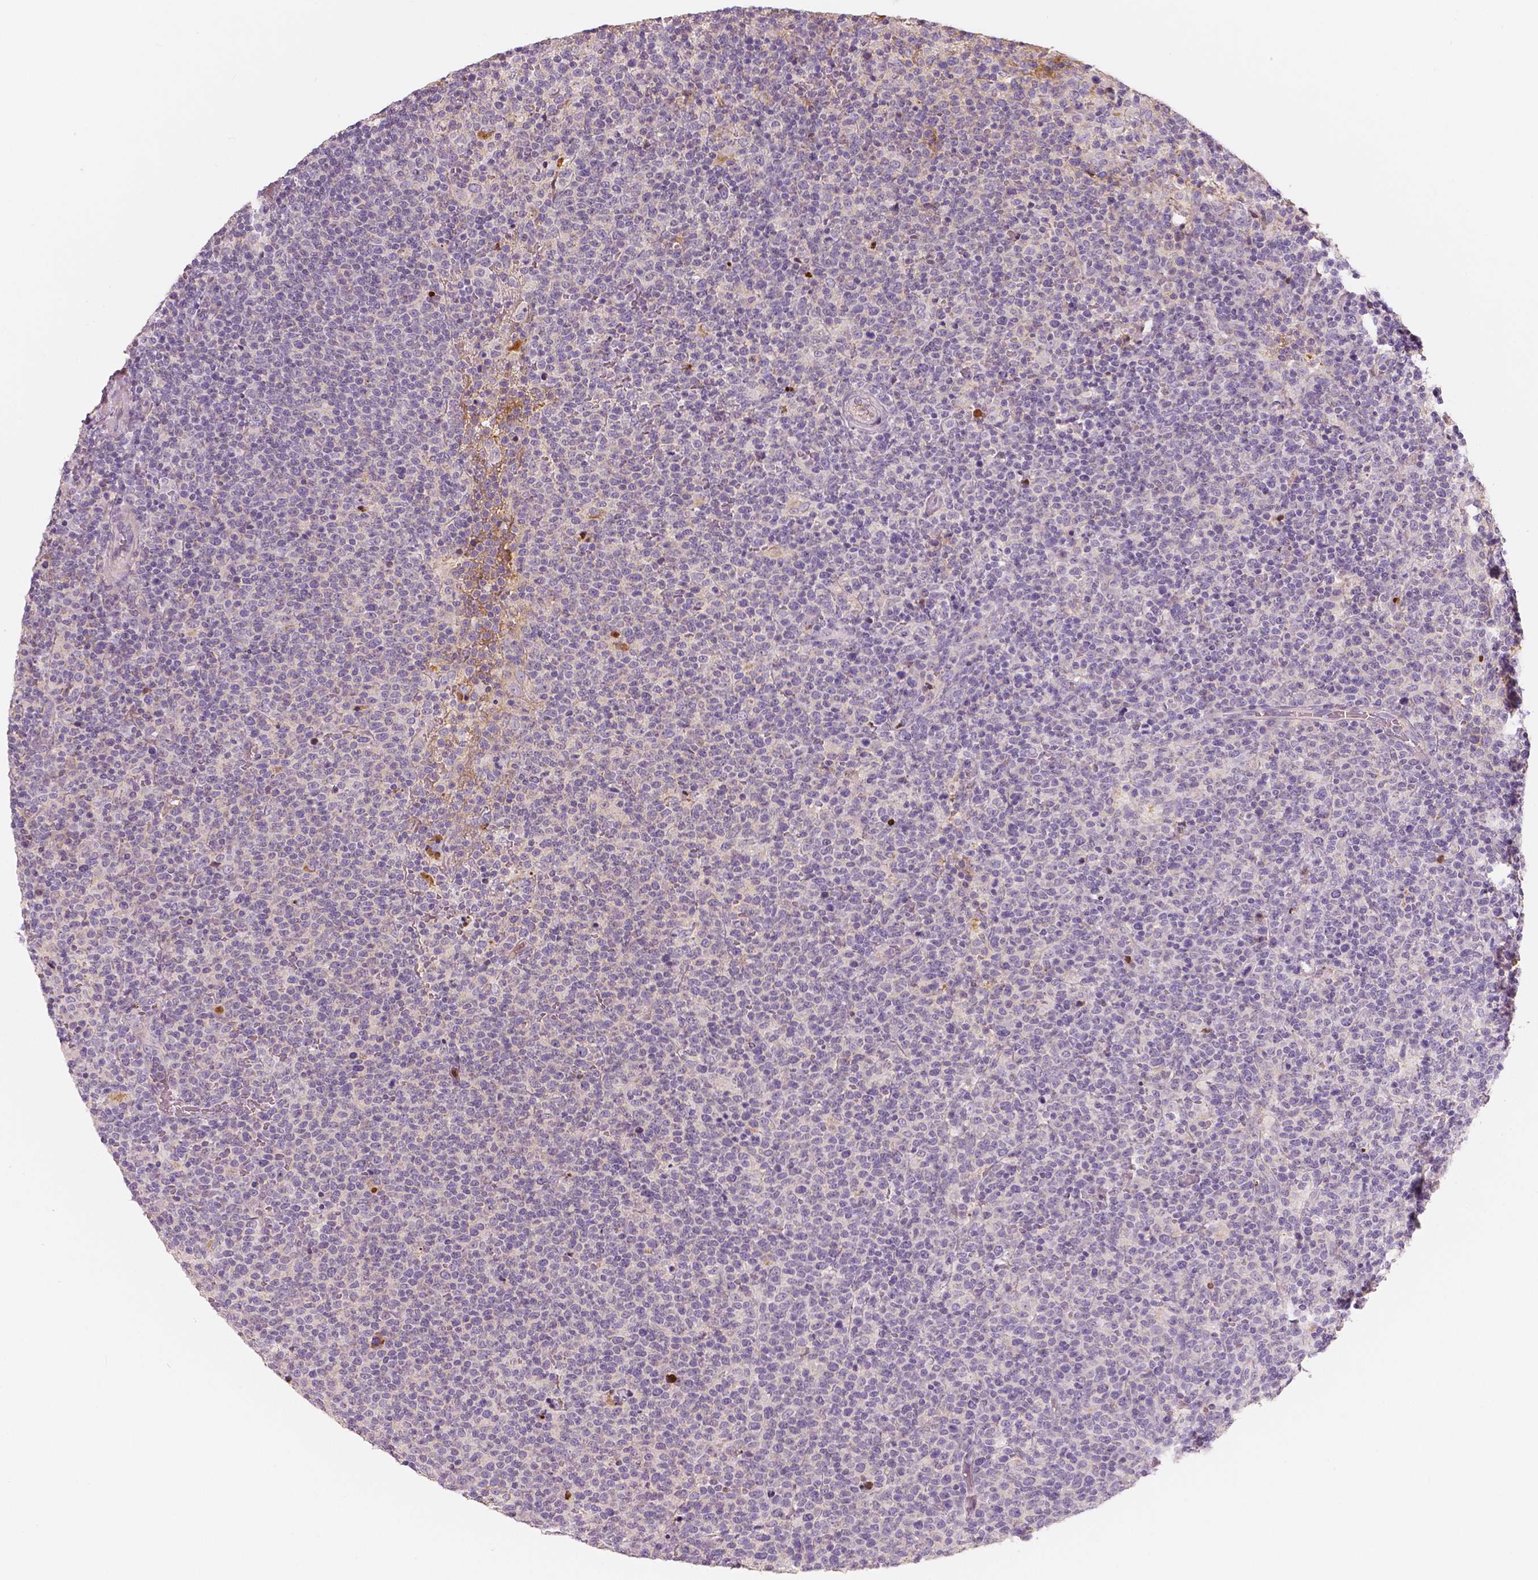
{"staining": {"intensity": "negative", "quantity": "none", "location": "none"}, "tissue": "lymphoma", "cell_type": "Tumor cells", "image_type": "cancer", "snomed": [{"axis": "morphology", "description": "Malignant lymphoma, non-Hodgkin's type, High grade"}, {"axis": "topography", "description": "Lymph node"}], "caption": "This is an IHC photomicrograph of human lymphoma. There is no positivity in tumor cells.", "gene": "APOA4", "patient": {"sex": "male", "age": 61}}